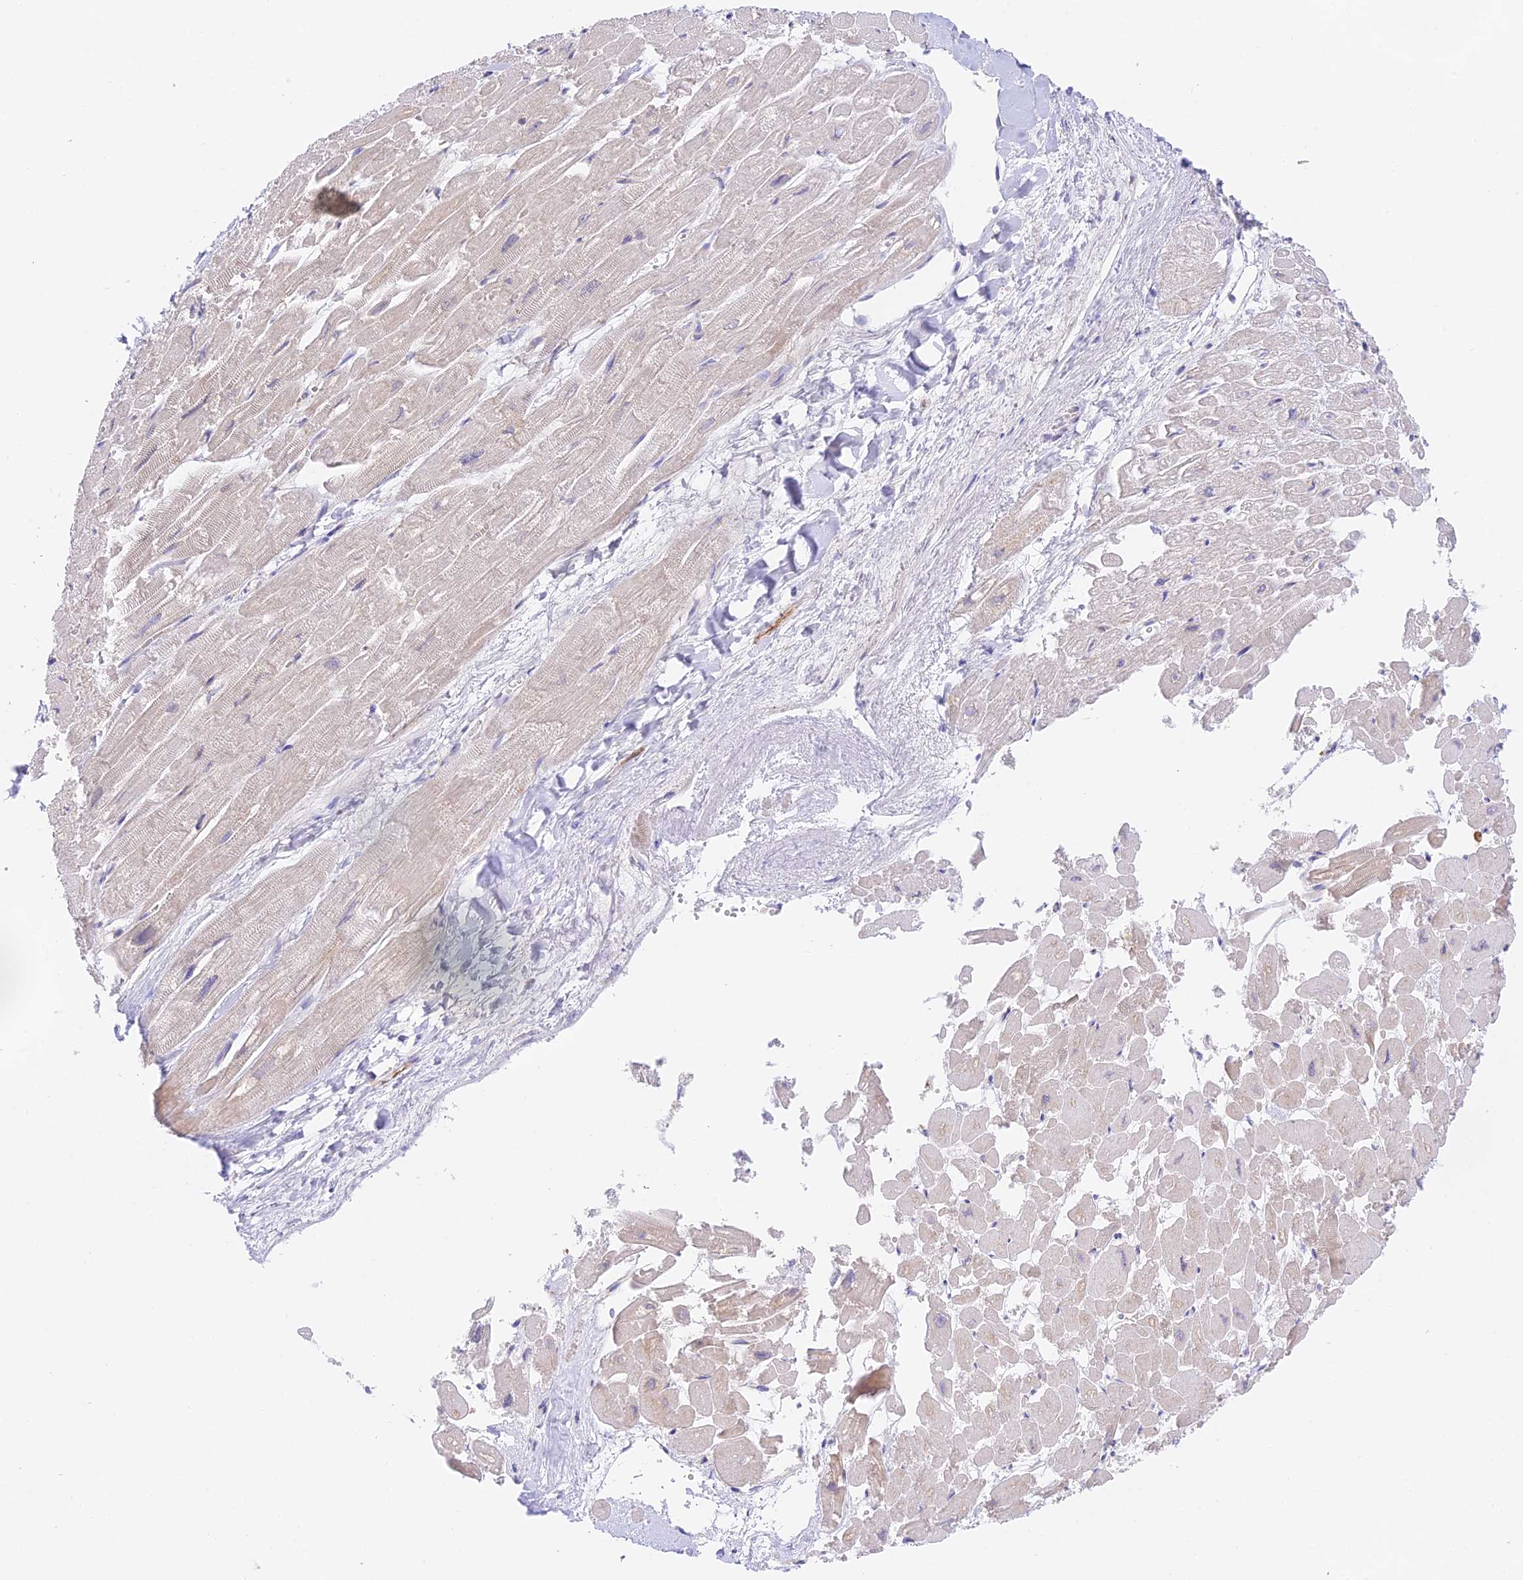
{"staining": {"intensity": "negative", "quantity": "none", "location": "none"}, "tissue": "heart muscle", "cell_type": "Cardiomyocytes", "image_type": "normal", "snomed": [{"axis": "morphology", "description": "Normal tissue, NOS"}, {"axis": "topography", "description": "Heart"}], "caption": "A high-resolution histopathology image shows immunohistochemistry (IHC) staining of normal heart muscle, which exhibits no significant expression in cardiomyocytes. (DAB (3,3'-diaminobenzidine) immunohistochemistry visualized using brightfield microscopy, high magnification).", "gene": "CAMSAP3", "patient": {"sex": "male", "age": 54}}